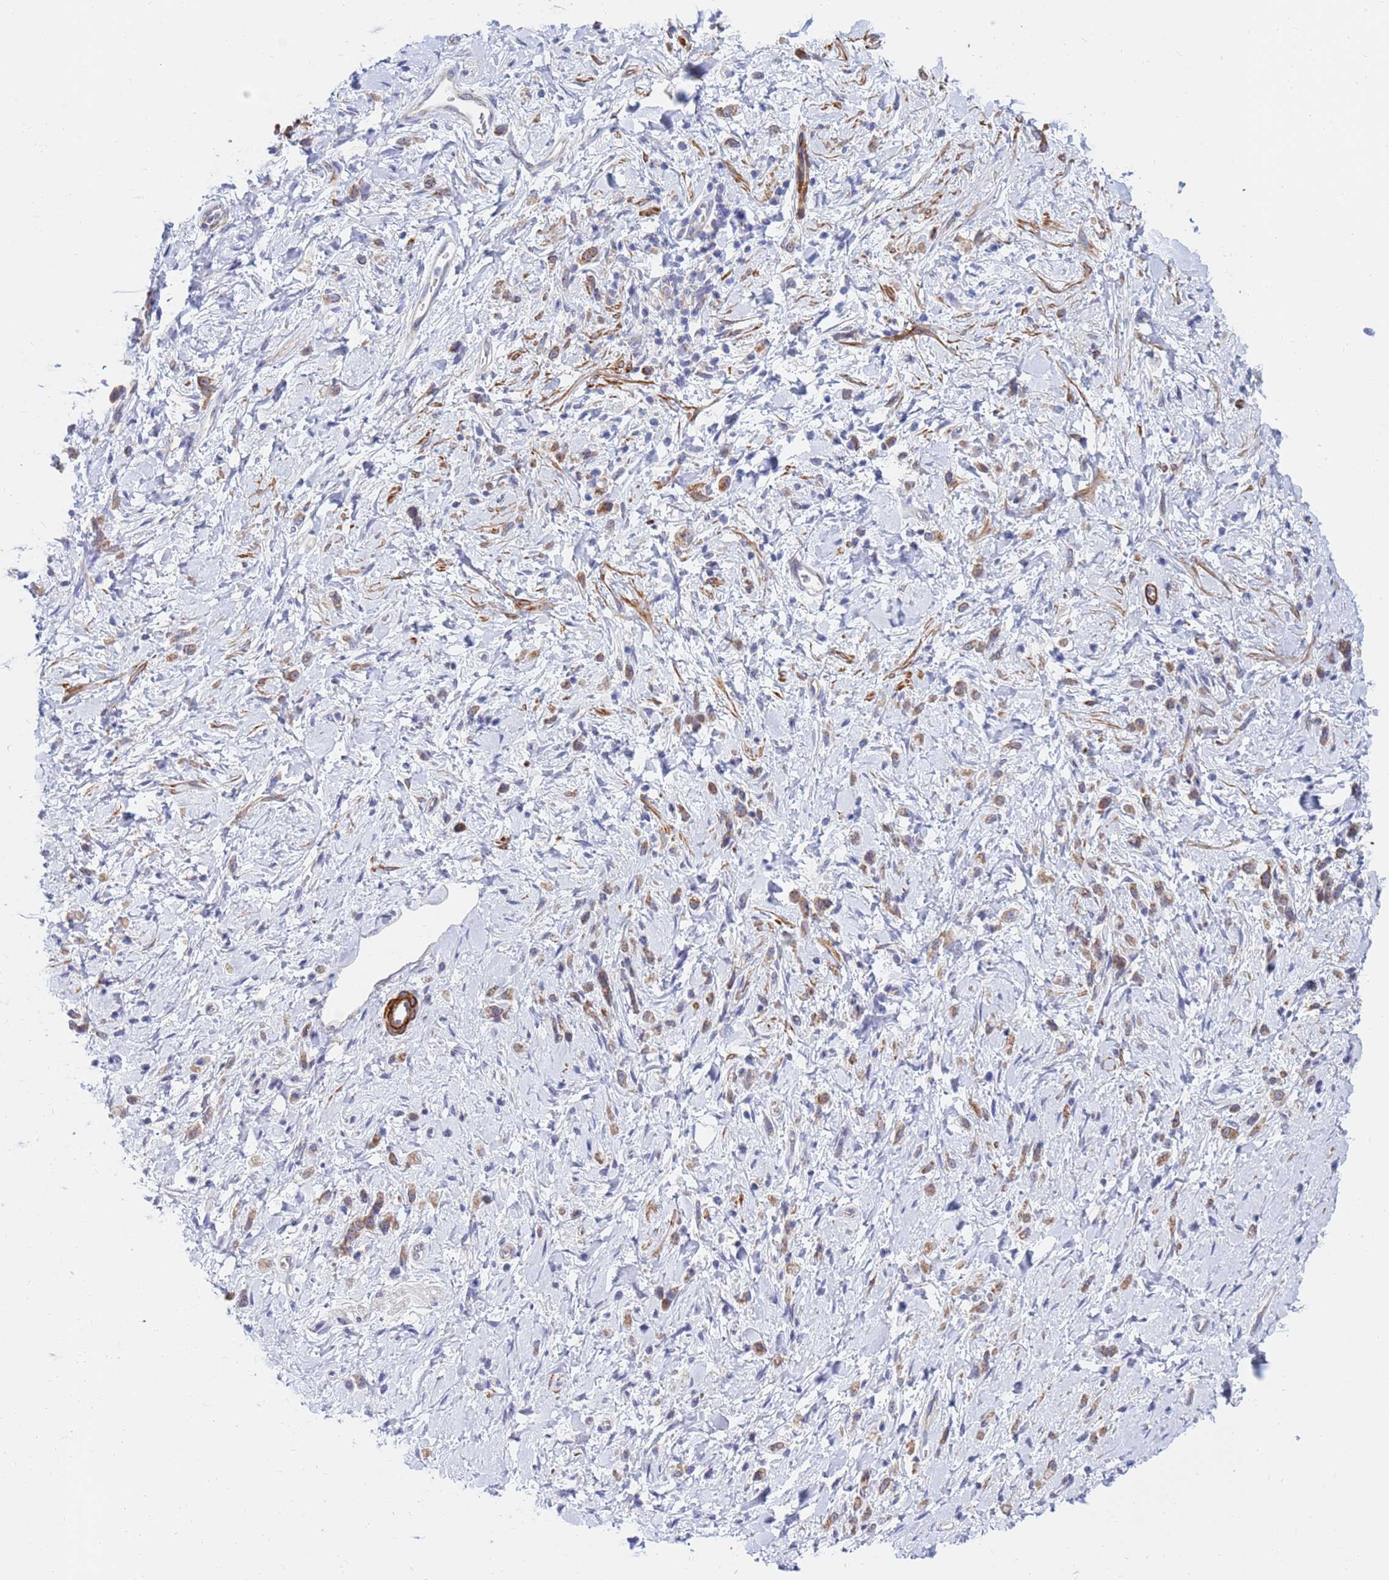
{"staining": {"intensity": "moderate", "quantity": ">75%", "location": "cytoplasmic/membranous"}, "tissue": "stomach cancer", "cell_type": "Tumor cells", "image_type": "cancer", "snomed": [{"axis": "morphology", "description": "Adenocarcinoma, NOS"}, {"axis": "topography", "description": "Stomach"}], "caption": "IHC micrograph of neoplastic tissue: human stomach cancer stained using immunohistochemistry demonstrates medium levels of moderate protein expression localized specifically in the cytoplasmic/membranous of tumor cells, appearing as a cytoplasmic/membranous brown color.", "gene": "SDR39U1", "patient": {"sex": "female", "age": 60}}